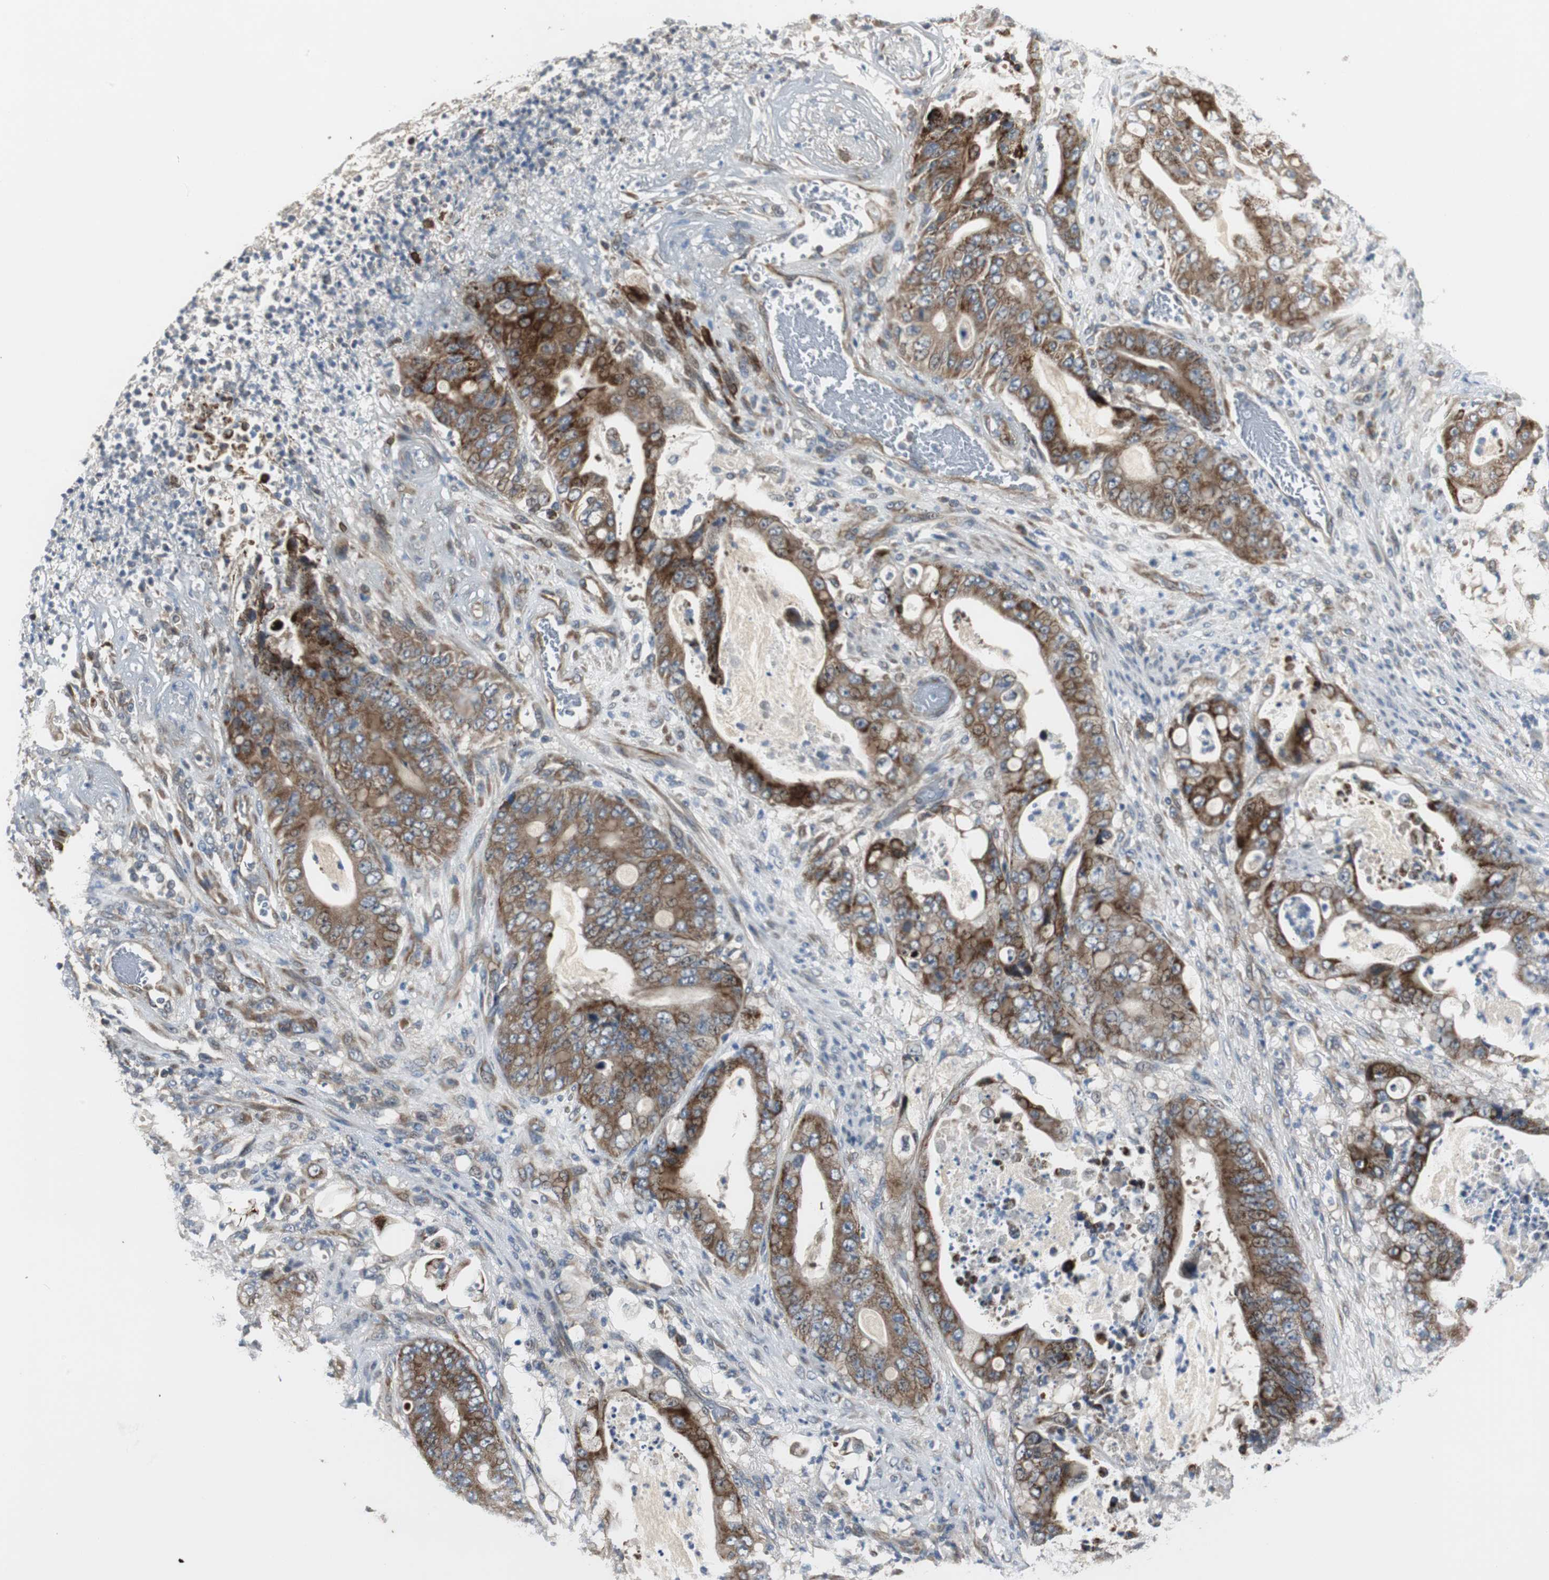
{"staining": {"intensity": "moderate", "quantity": ">75%", "location": "cytoplasmic/membranous"}, "tissue": "stomach cancer", "cell_type": "Tumor cells", "image_type": "cancer", "snomed": [{"axis": "morphology", "description": "Adenocarcinoma, NOS"}, {"axis": "topography", "description": "Stomach"}], "caption": "Immunohistochemistry staining of stomach adenocarcinoma, which reveals medium levels of moderate cytoplasmic/membranous staining in approximately >75% of tumor cells indicating moderate cytoplasmic/membranous protein staining. The staining was performed using DAB (3,3'-diaminobenzidine) (brown) for protein detection and nuclei were counterstained in hematoxylin (blue).", "gene": "MYT1", "patient": {"sex": "female", "age": 73}}